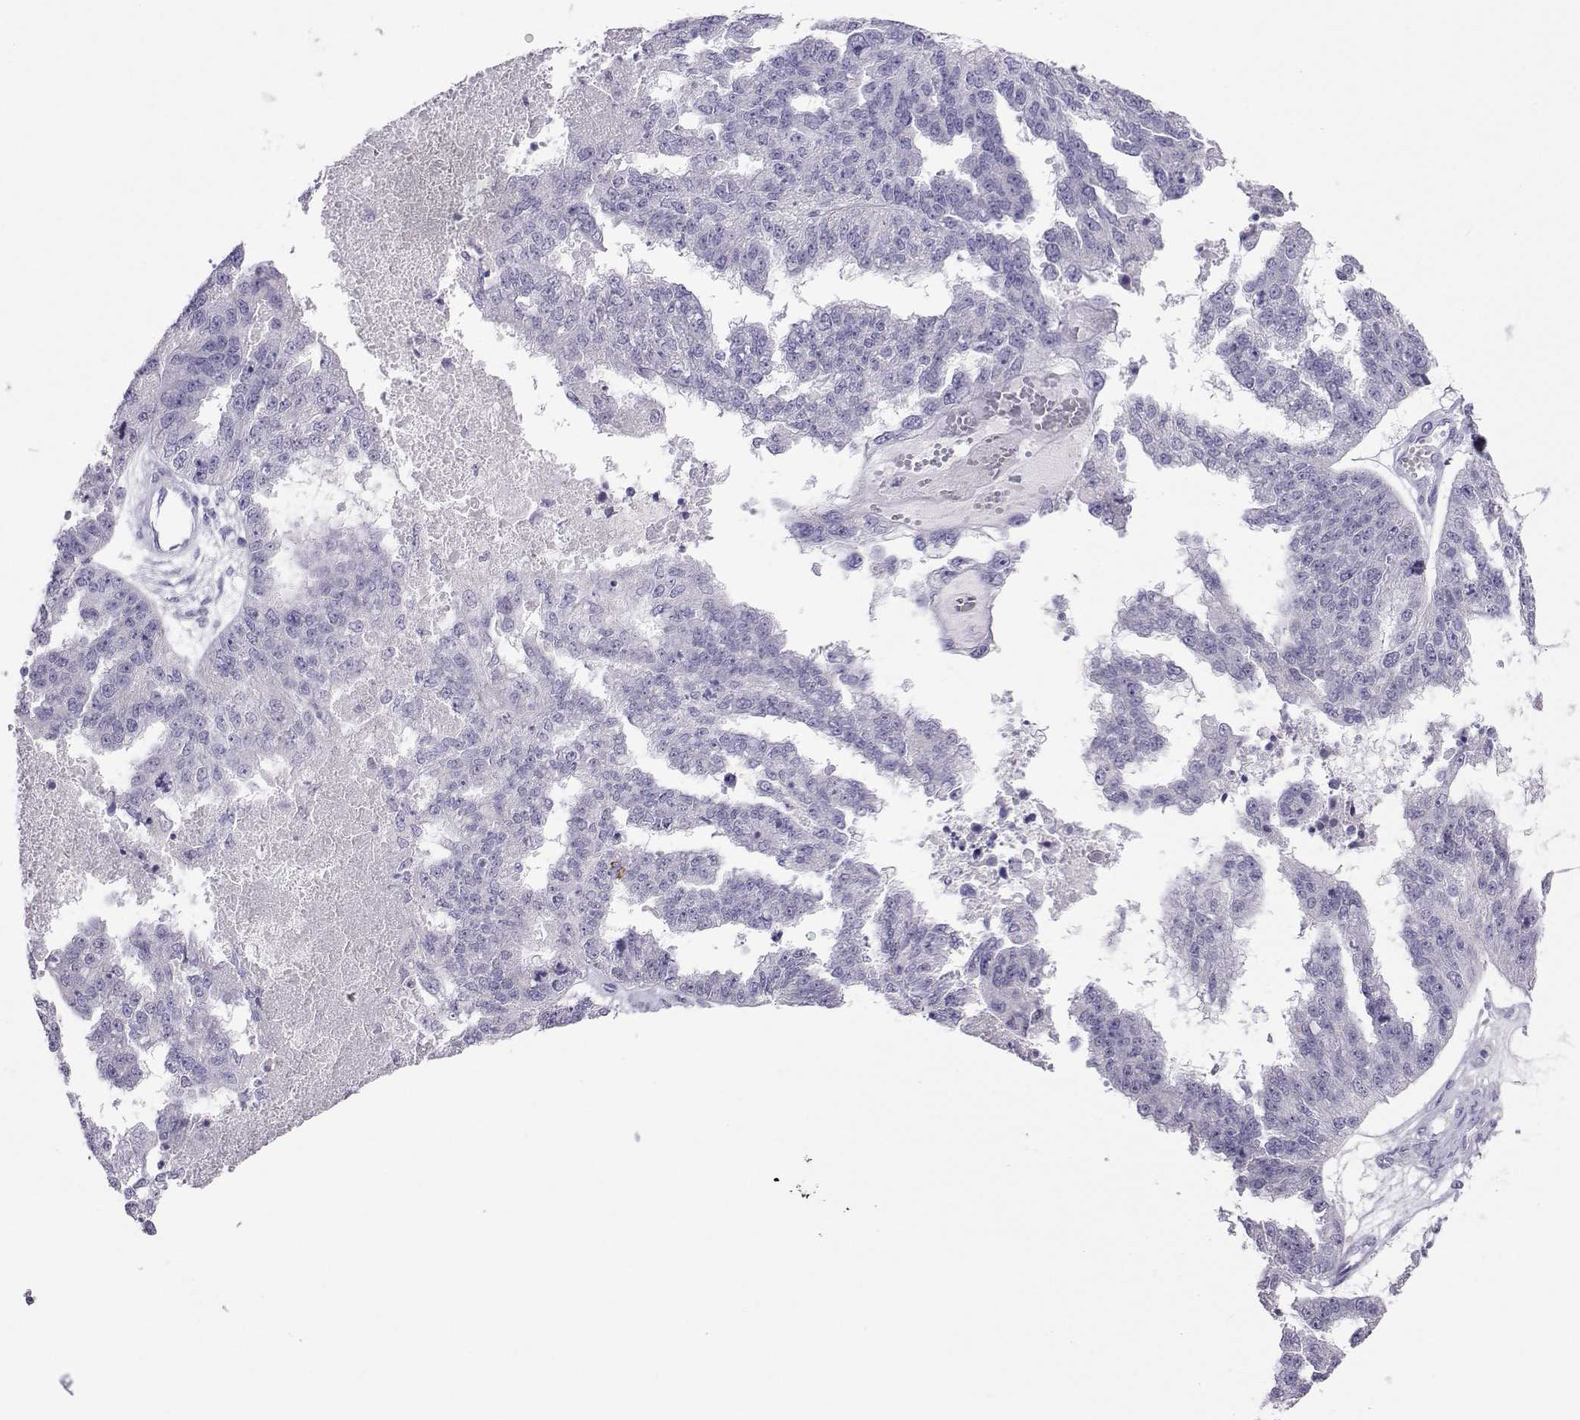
{"staining": {"intensity": "negative", "quantity": "none", "location": "none"}, "tissue": "ovarian cancer", "cell_type": "Tumor cells", "image_type": "cancer", "snomed": [{"axis": "morphology", "description": "Cystadenocarcinoma, serous, NOS"}, {"axis": "topography", "description": "Ovary"}], "caption": "Ovarian cancer (serous cystadenocarcinoma) stained for a protein using immunohistochemistry (IHC) shows no positivity tumor cells.", "gene": "TRPM7", "patient": {"sex": "female", "age": 58}}